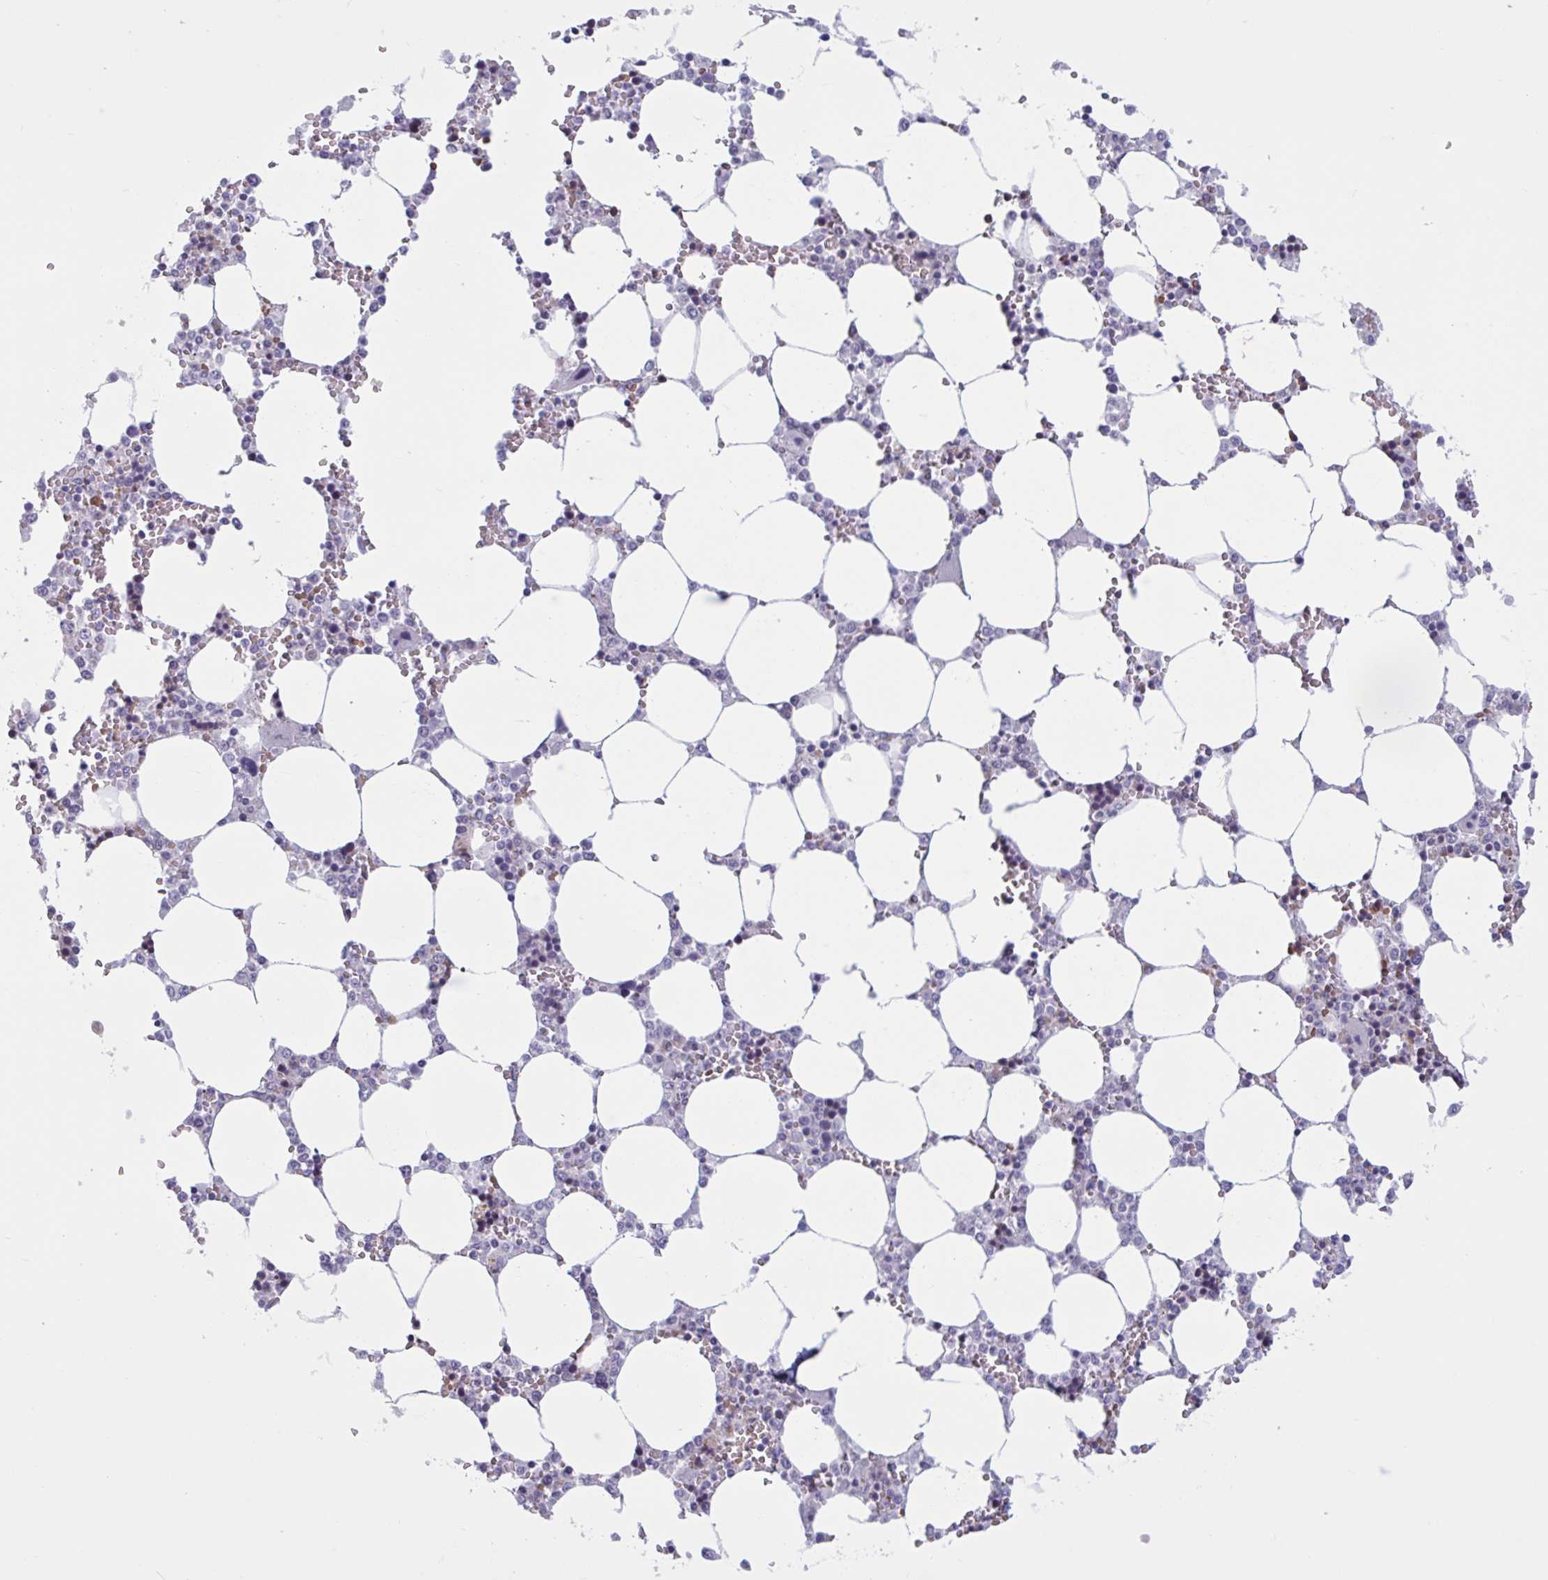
{"staining": {"intensity": "negative", "quantity": "none", "location": "none"}, "tissue": "bone marrow", "cell_type": "Hematopoietic cells", "image_type": "normal", "snomed": [{"axis": "morphology", "description": "Normal tissue, NOS"}, {"axis": "topography", "description": "Bone marrow"}], "caption": "DAB (3,3'-diaminobenzidine) immunohistochemical staining of benign bone marrow reveals no significant positivity in hematopoietic cells.", "gene": "HSD11B2", "patient": {"sex": "male", "age": 64}}